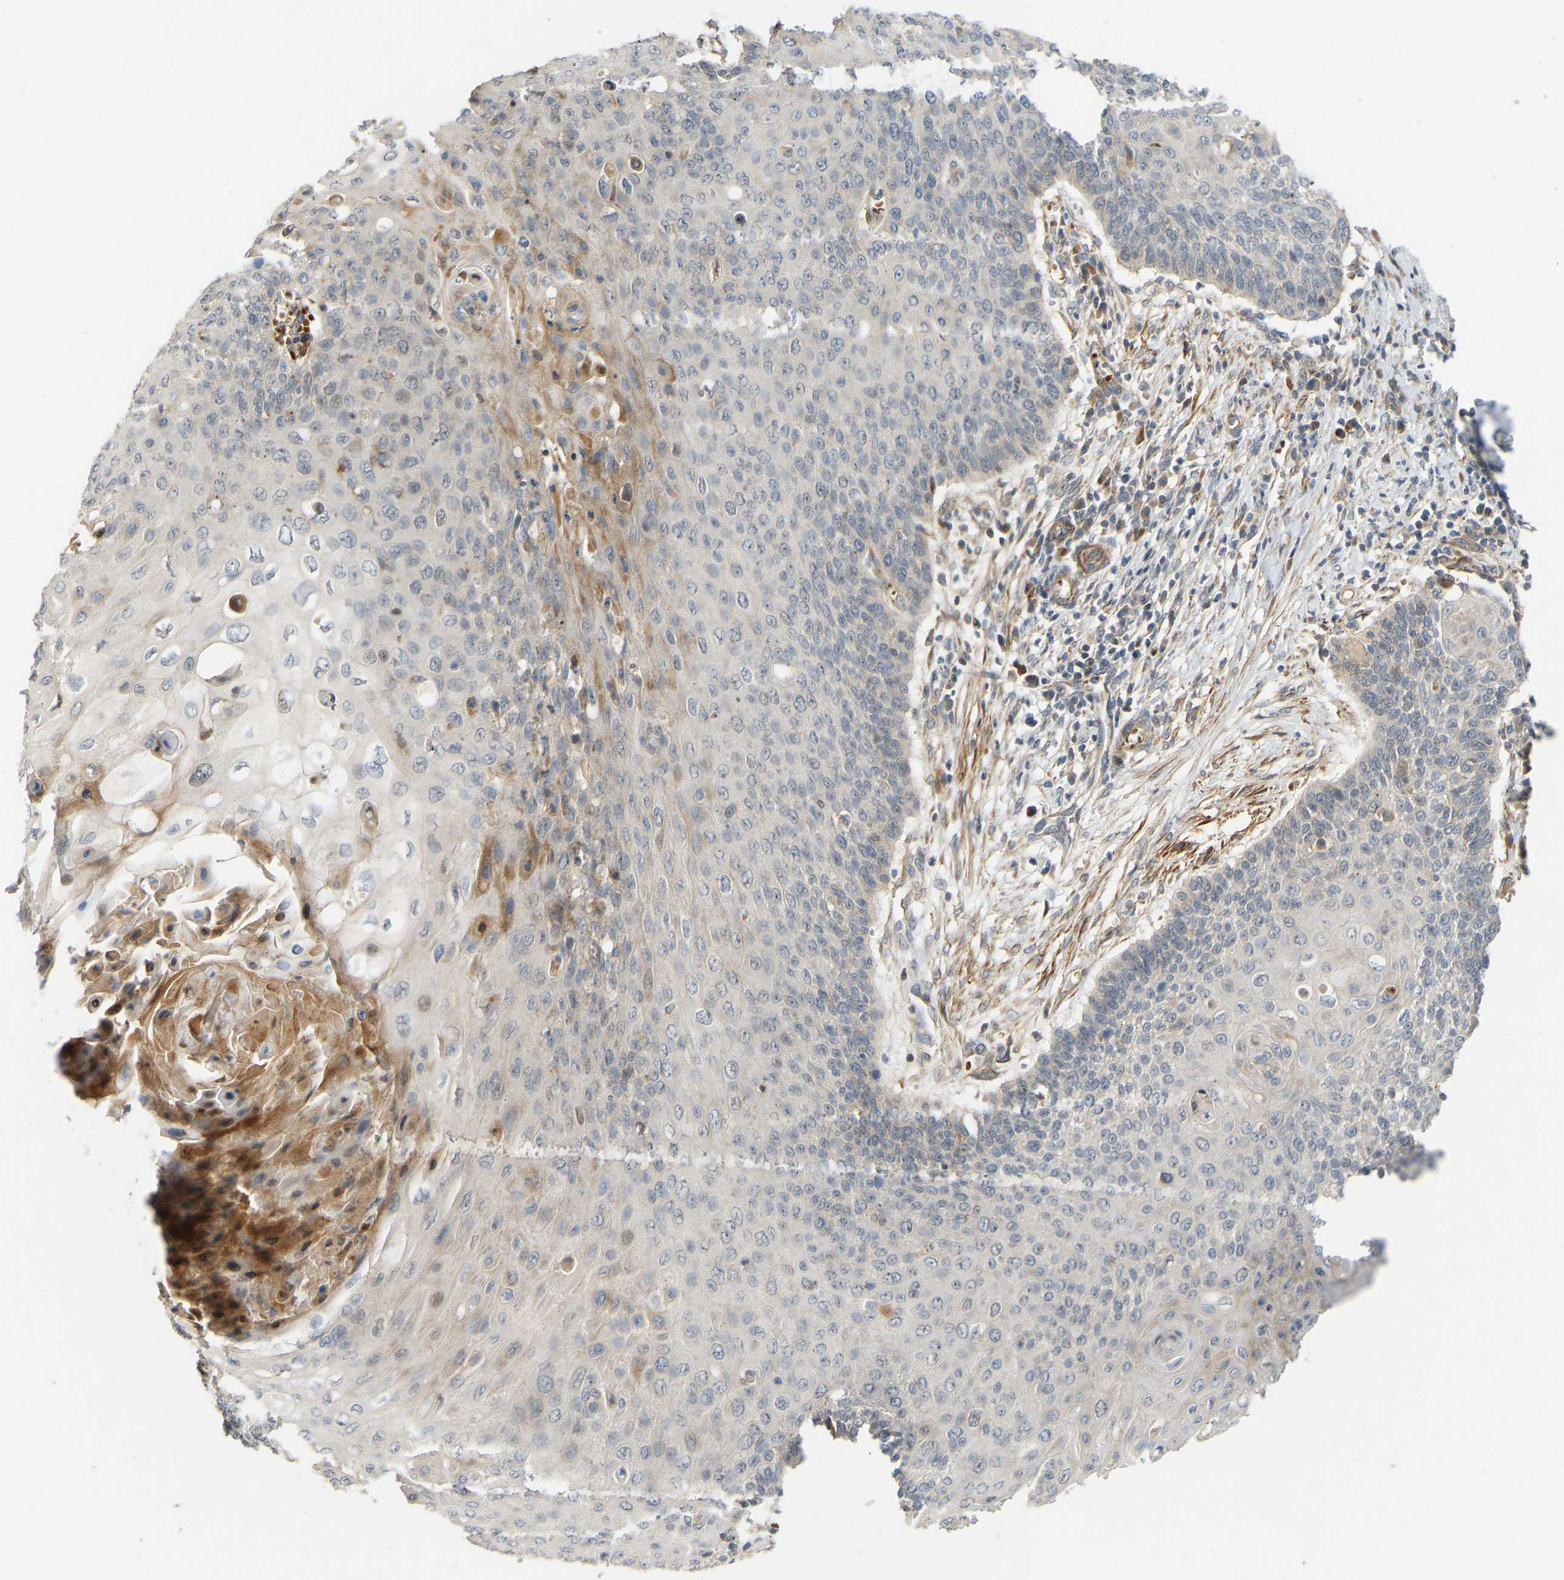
{"staining": {"intensity": "negative", "quantity": "none", "location": "none"}, "tissue": "cervical cancer", "cell_type": "Tumor cells", "image_type": "cancer", "snomed": [{"axis": "morphology", "description": "Squamous cell carcinoma, NOS"}, {"axis": "topography", "description": "Cervix"}], "caption": "Histopathology image shows no protein expression in tumor cells of cervical cancer (squamous cell carcinoma) tissue.", "gene": "POGLUT2", "patient": {"sex": "female", "age": 39}}